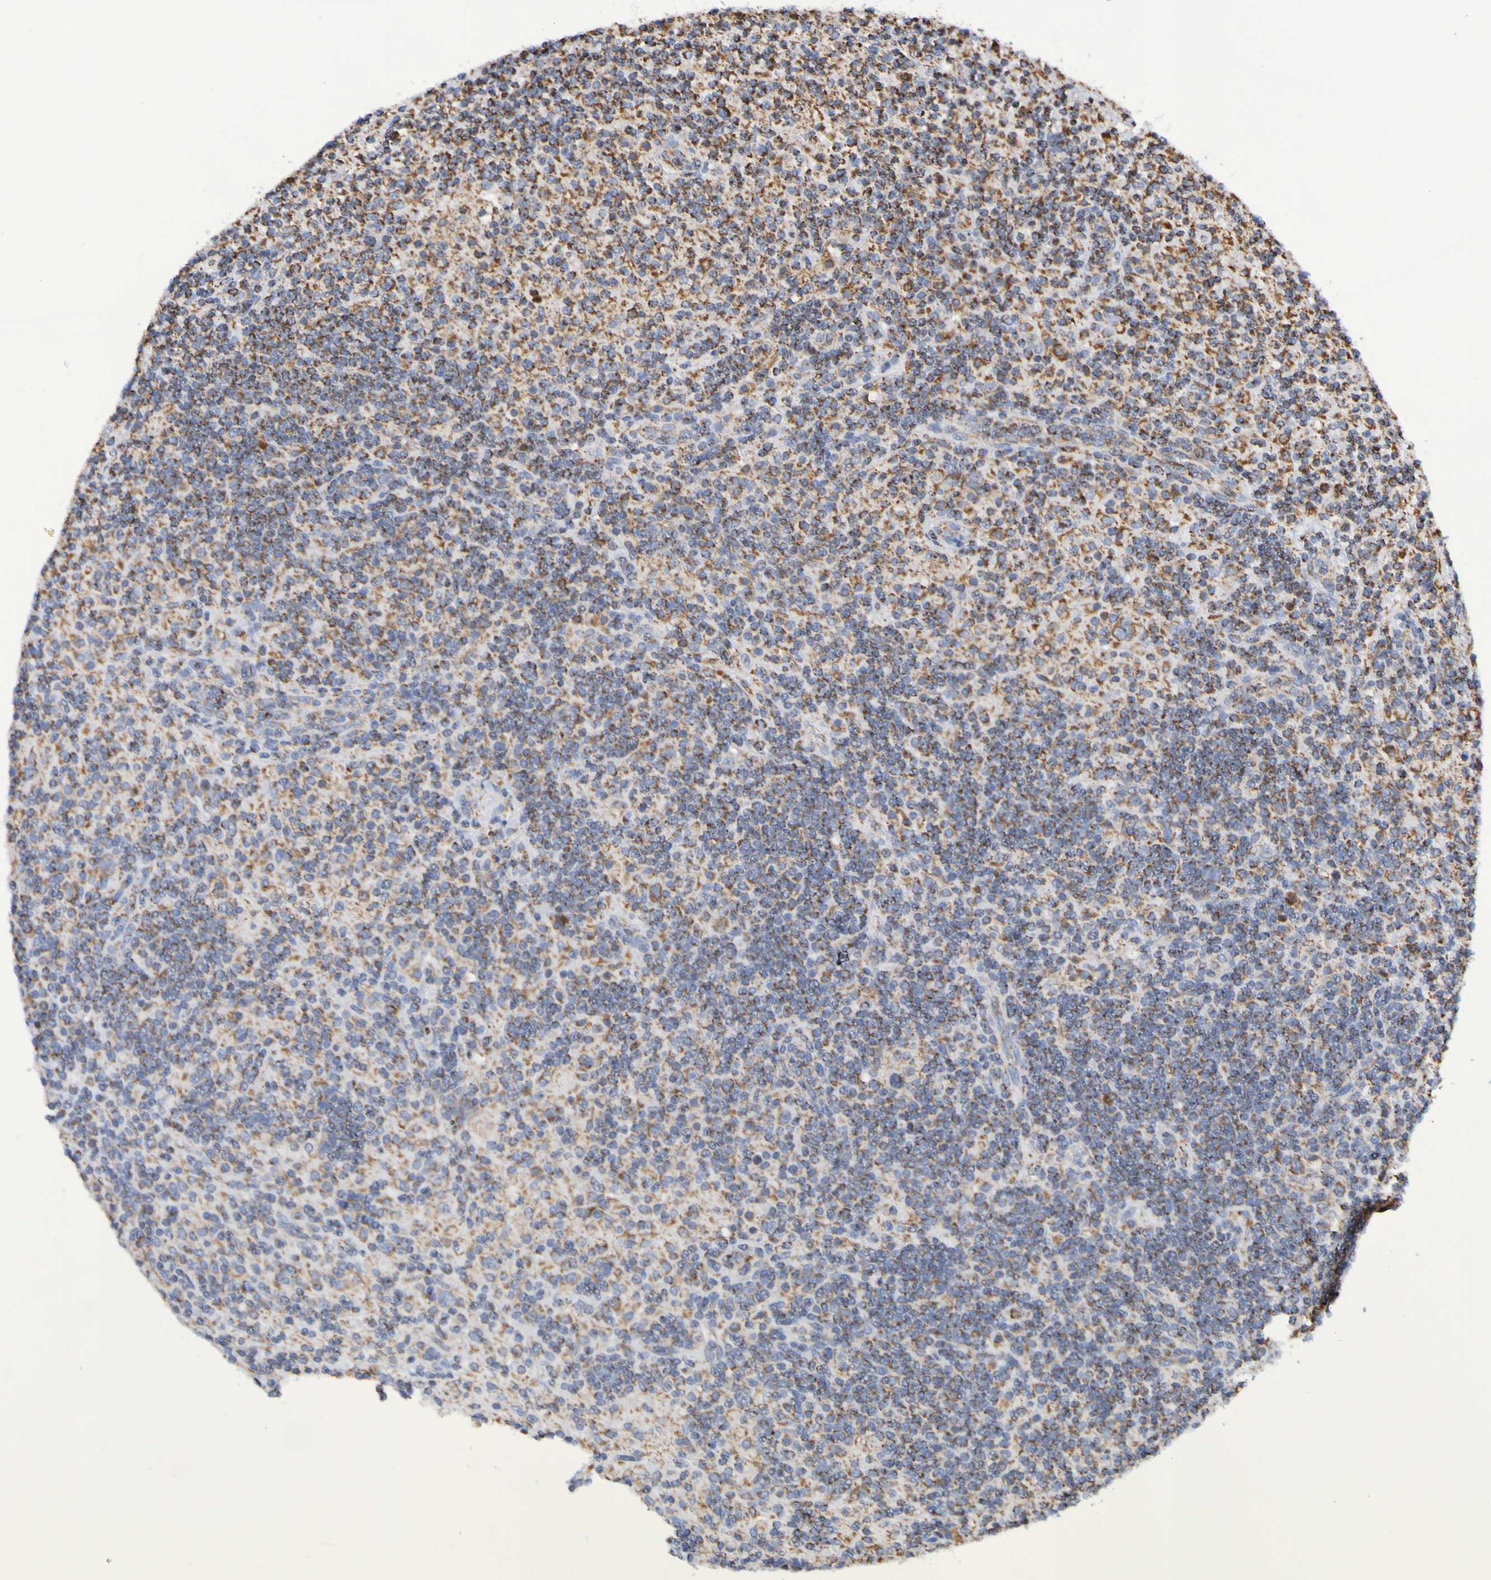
{"staining": {"intensity": "moderate", "quantity": ">75%", "location": "cytoplasmic/membranous"}, "tissue": "lymphoma", "cell_type": "Tumor cells", "image_type": "cancer", "snomed": [{"axis": "morphology", "description": "Hodgkin's disease, NOS"}, {"axis": "topography", "description": "Lymph node"}], "caption": "Immunohistochemistry of Hodgkin's disease reveals medium levels of moderate cytoplasmic/membranous positivity in about >75% of tumor cells.", "gene": "IL18R1", "patient": {"sex": "male", "age": 70}}